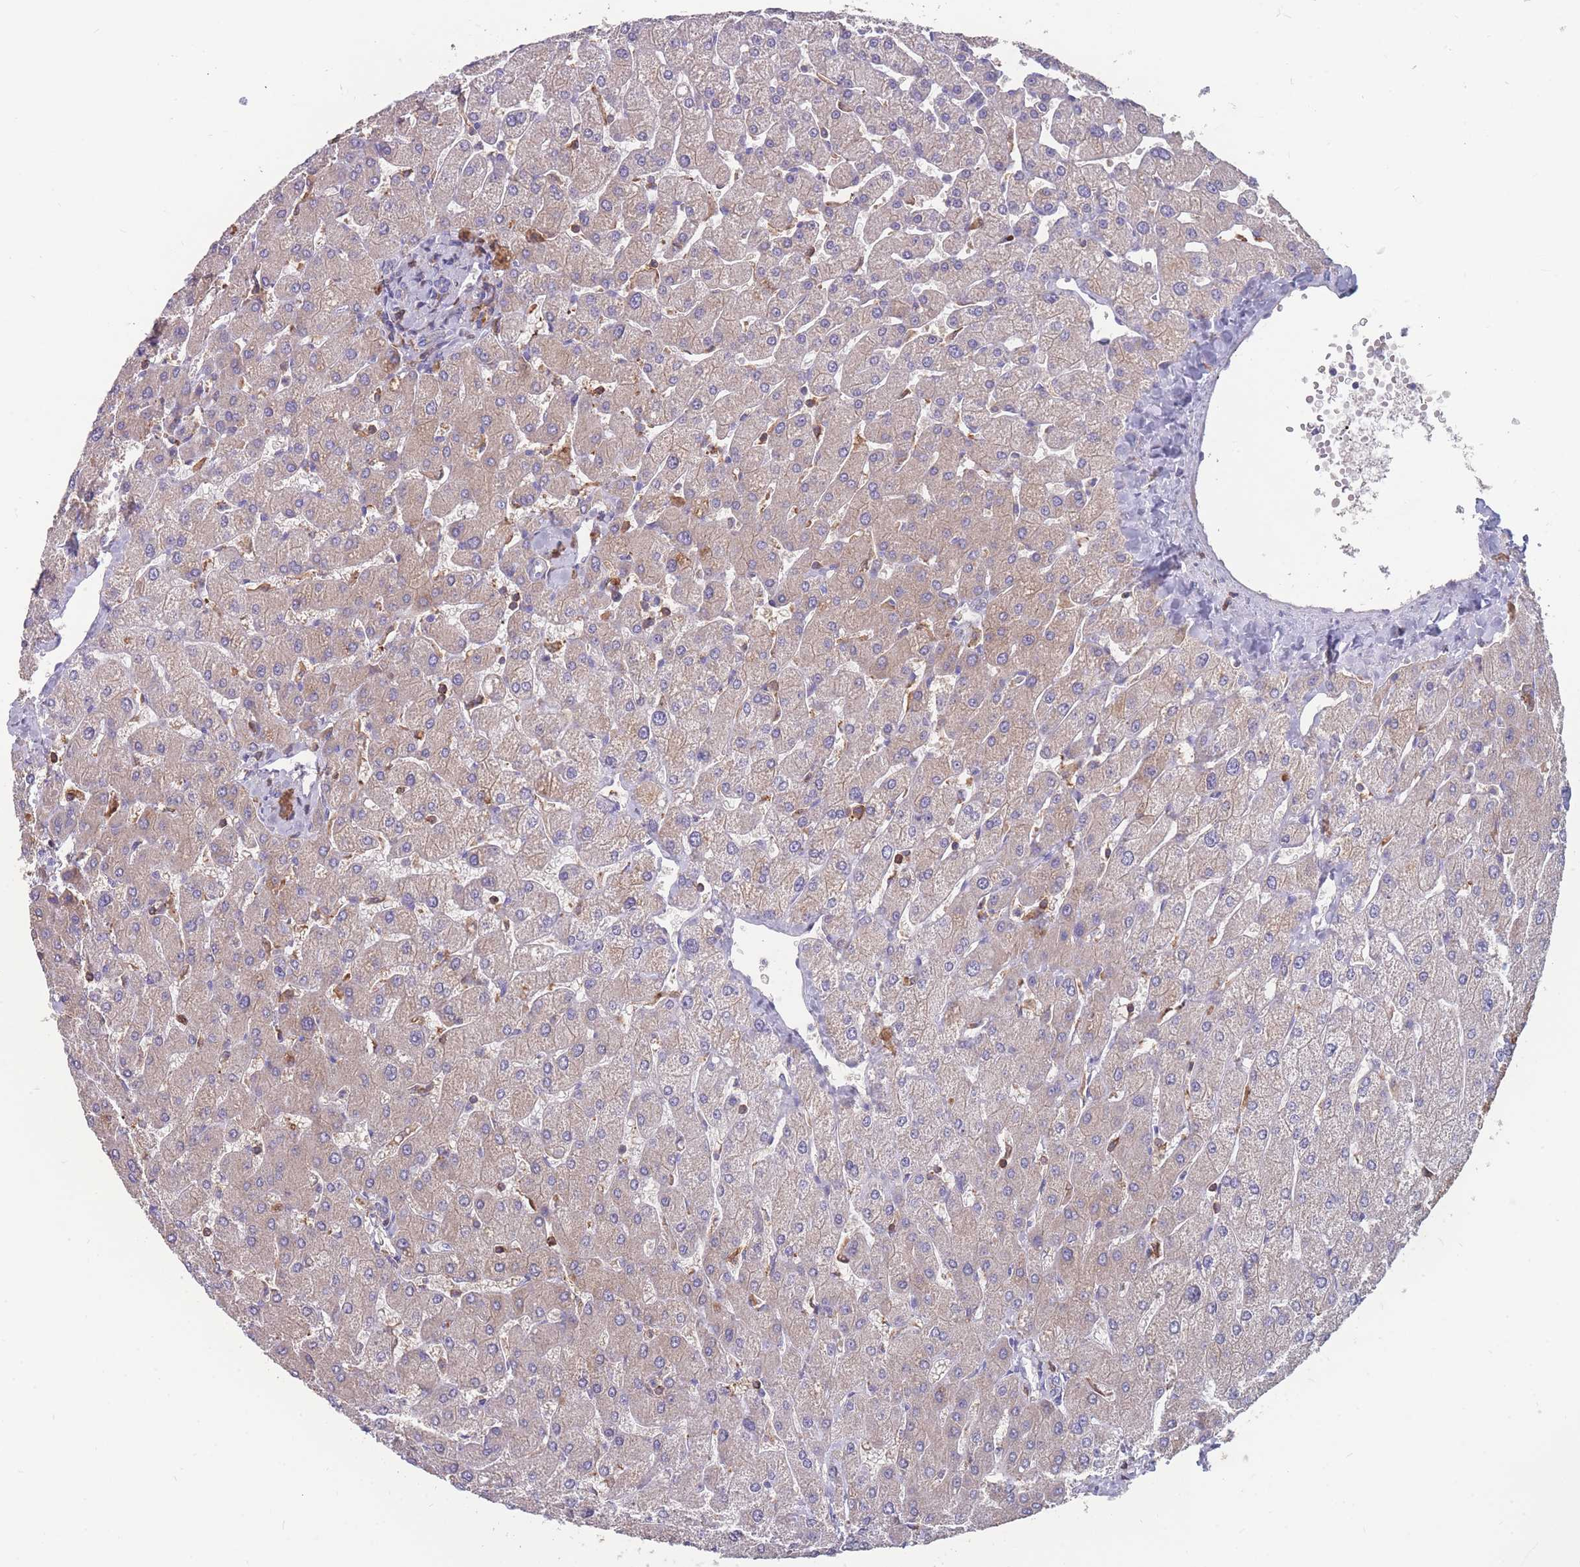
{"staining": {"intensity": "negative", "quantity": "none", "location": "none"}, "tissue": "liver", "cell_type": "Cholangiocytes", "image_type": "normal", "snomed": [{"axis": "morphology", "description": "Normal tissue, NOS"}, {"axis": "topography", "description": "Liver"}], "caption": "Image shows no significant protein positivity in cholangiocytes of normal liver. (DAB (3,3'-diaminobenzidine) immunohistochemistry (IHC) with hematoxylin counter stain).", "gene": "CD33", "patient": {"sex": "male", "age": 55}}